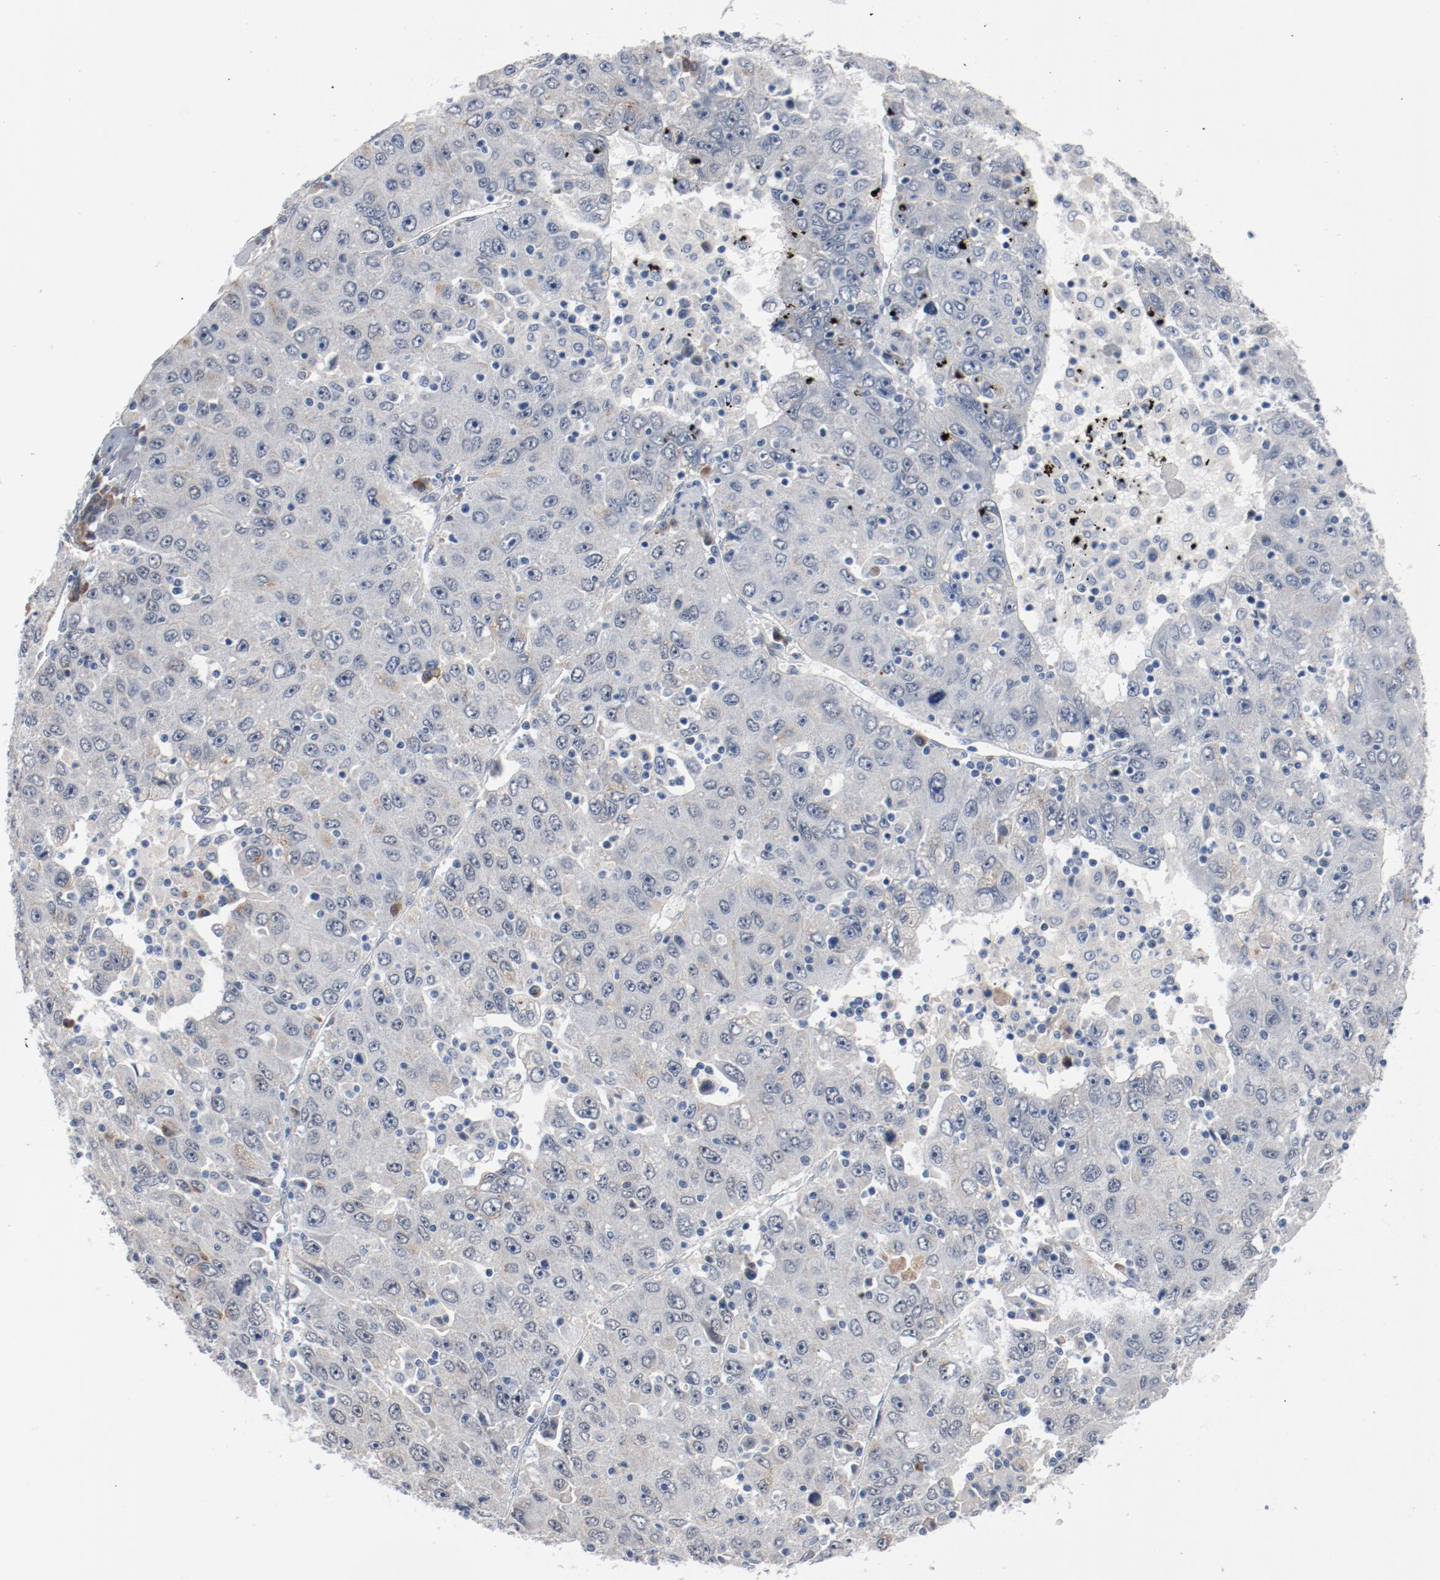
{"staining": {"intensity": "negative", "quantity": "none", "location": "none"}, "tissue": "liver cancer", "cell_type": "Tumor cells", "image_type": "cancer", "snomed": [{"axis": "morphology", "description": "Carcinoma, Hepatocellular, NOS"}, {"axis": "topography", "description": "Liver"}], "caption": "Immunohistochemistry (IHC) of liver cancer displays no positivity in tumor cells.", "gene": "FOXP1", "patient": {"sex": "male", "age": 49}}